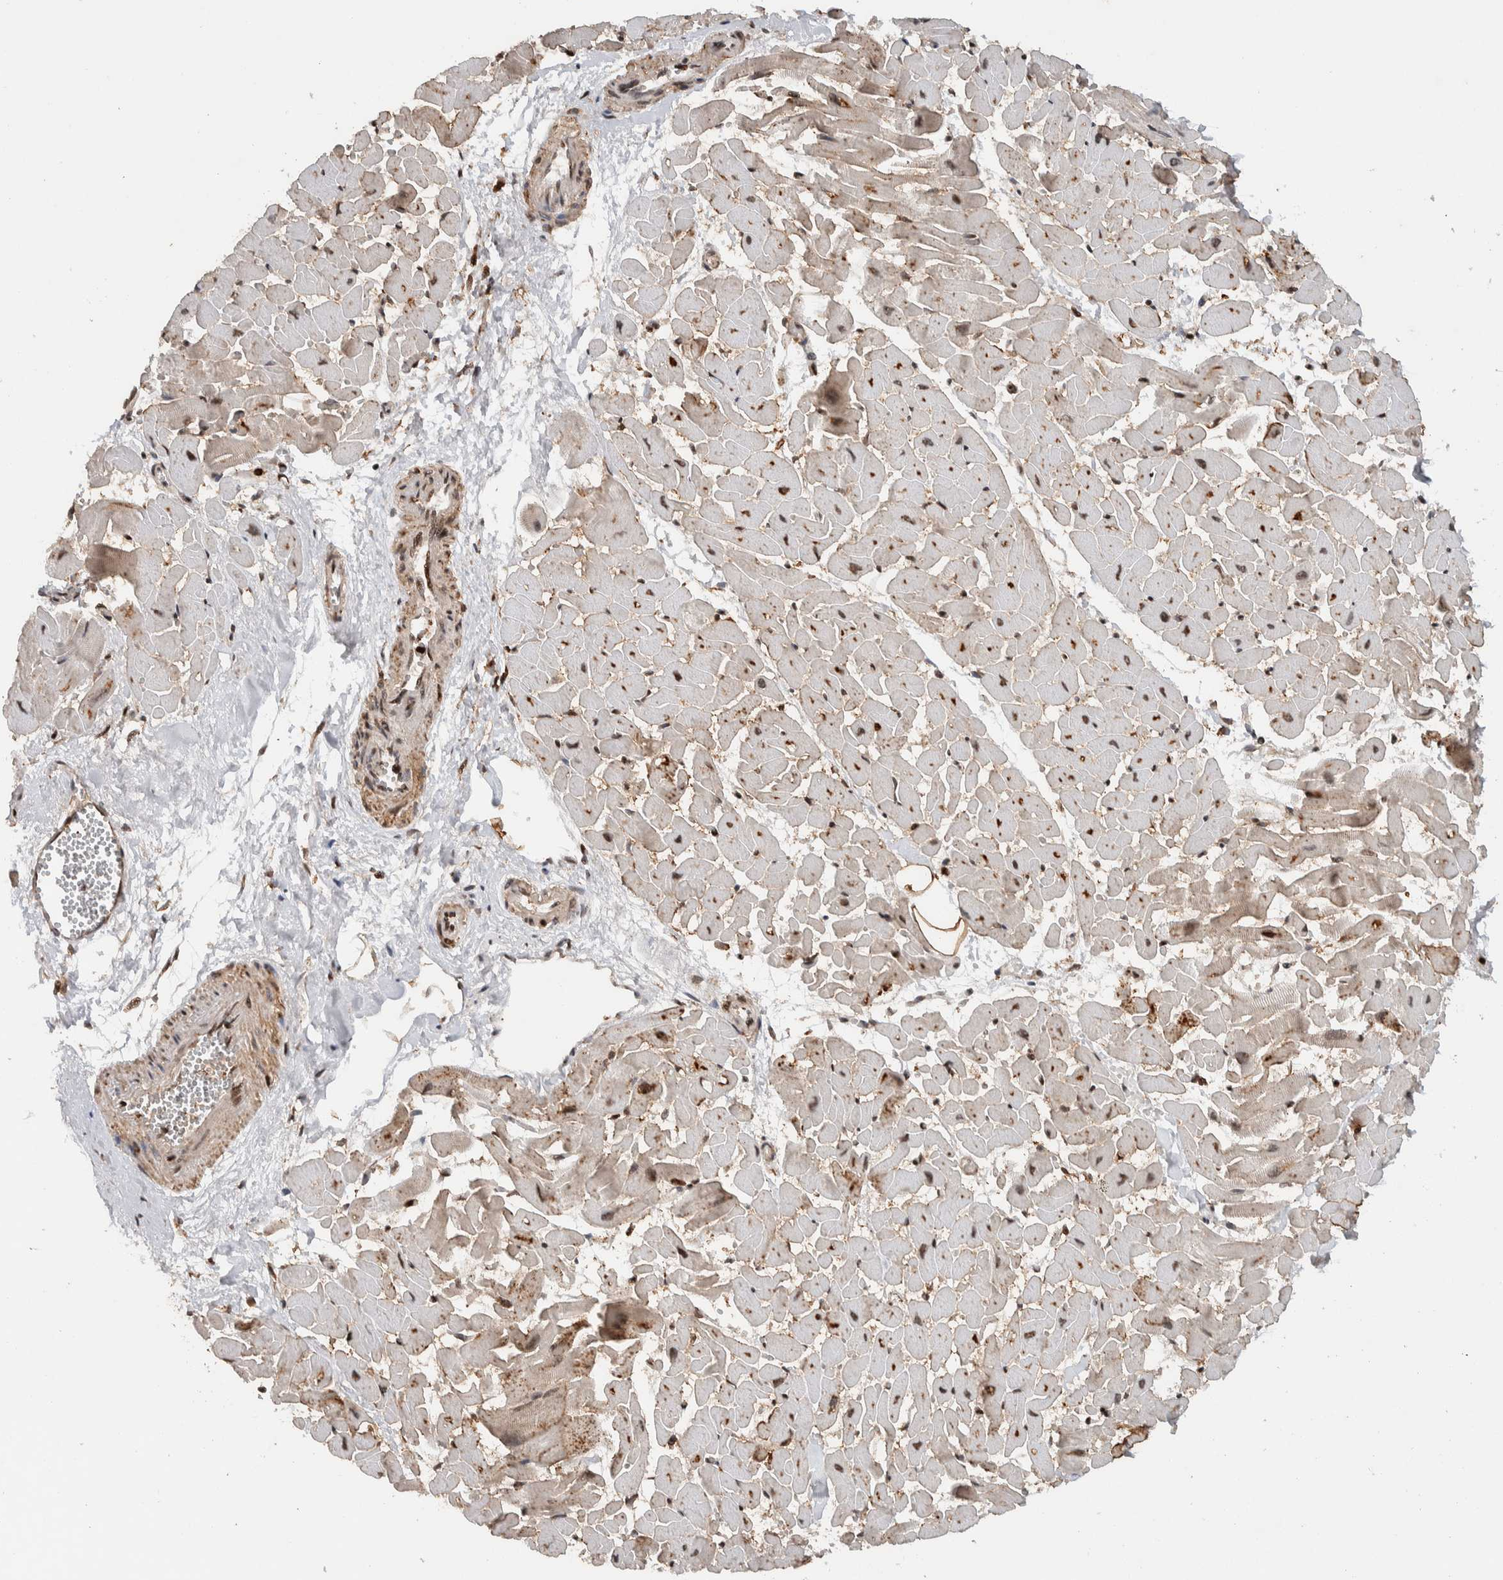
{"staining": {"intensity": "moderate", "quantity": "25%-75%", "location": "nuclear"}, "tissue": "heart muscle", "cell_type": "Cardiomyocytes", "image_type": "normal", "snomed": [{"axis": "morphology", "description": "Normal tissue, NOS"}, {"axis": "topography", "description": "Heart"}], "caption": "Immunohistochemical staining of unremarkable heart muscle exhibits medium levels of moderate nuclear expression in approximately 25%-75% of cardiomyocytes. (brown staining indicates protein expression, while blue staining denotes nuclei).", "gene": "ZNF521", "patient": {"sex": "female", "age": 19}}